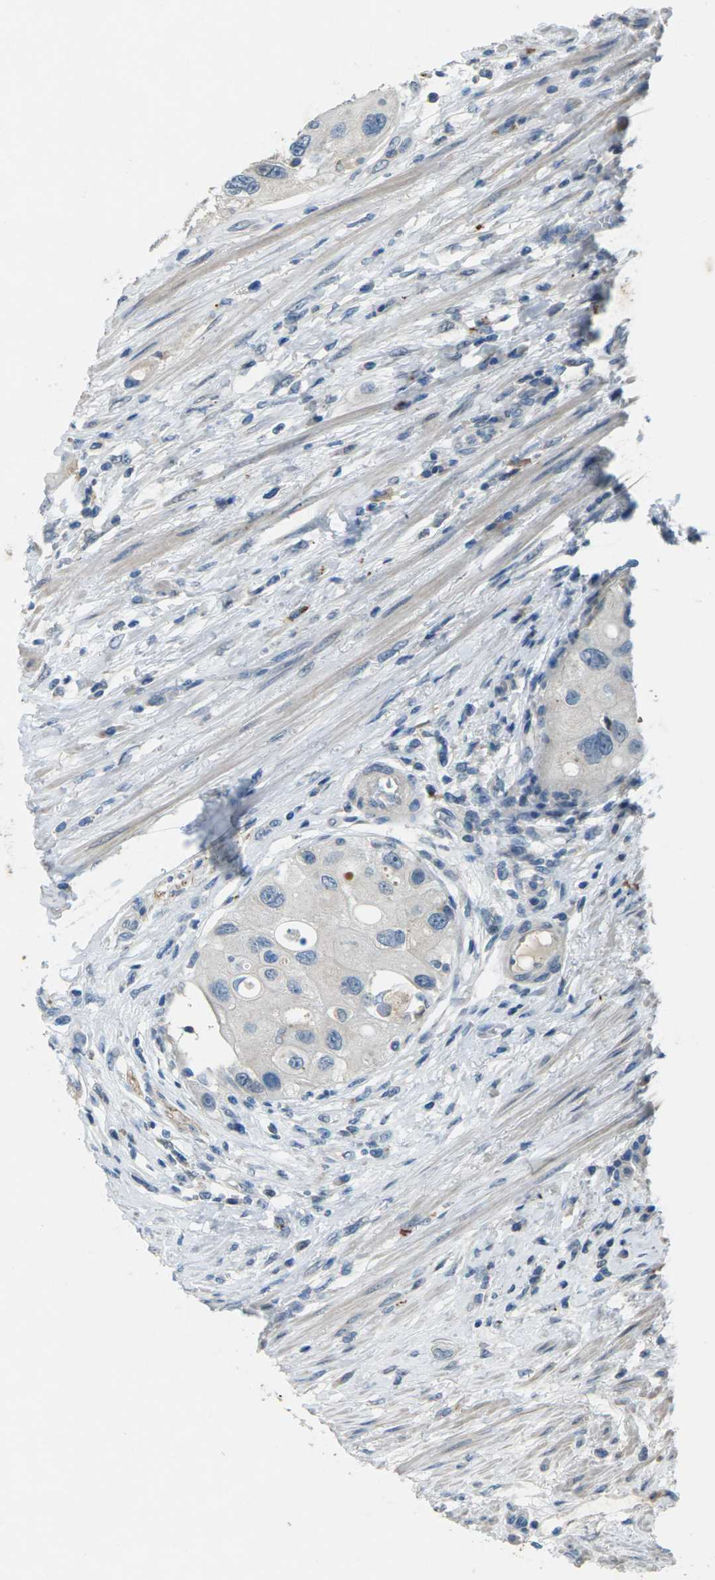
{"staining": {"intensity": "negative", "quantity": "none", "location": "none"}, "tissue": "urothelial cancer", "cell_type": "Tumor cells", "image_type": "cancer", "snomed": [{"axis": "morphology", "description": "Urothelial carcinoma, High grade"}, {"axis": "topography", "description": "Urinary bladder"}], "caption": "A micrograph of human urothelial cancer is negative for staining in tumor cells. Nuclei are stained in blue.", "gene": "SIGLEC14", "patient": {"sex": "female", "age": 56}}